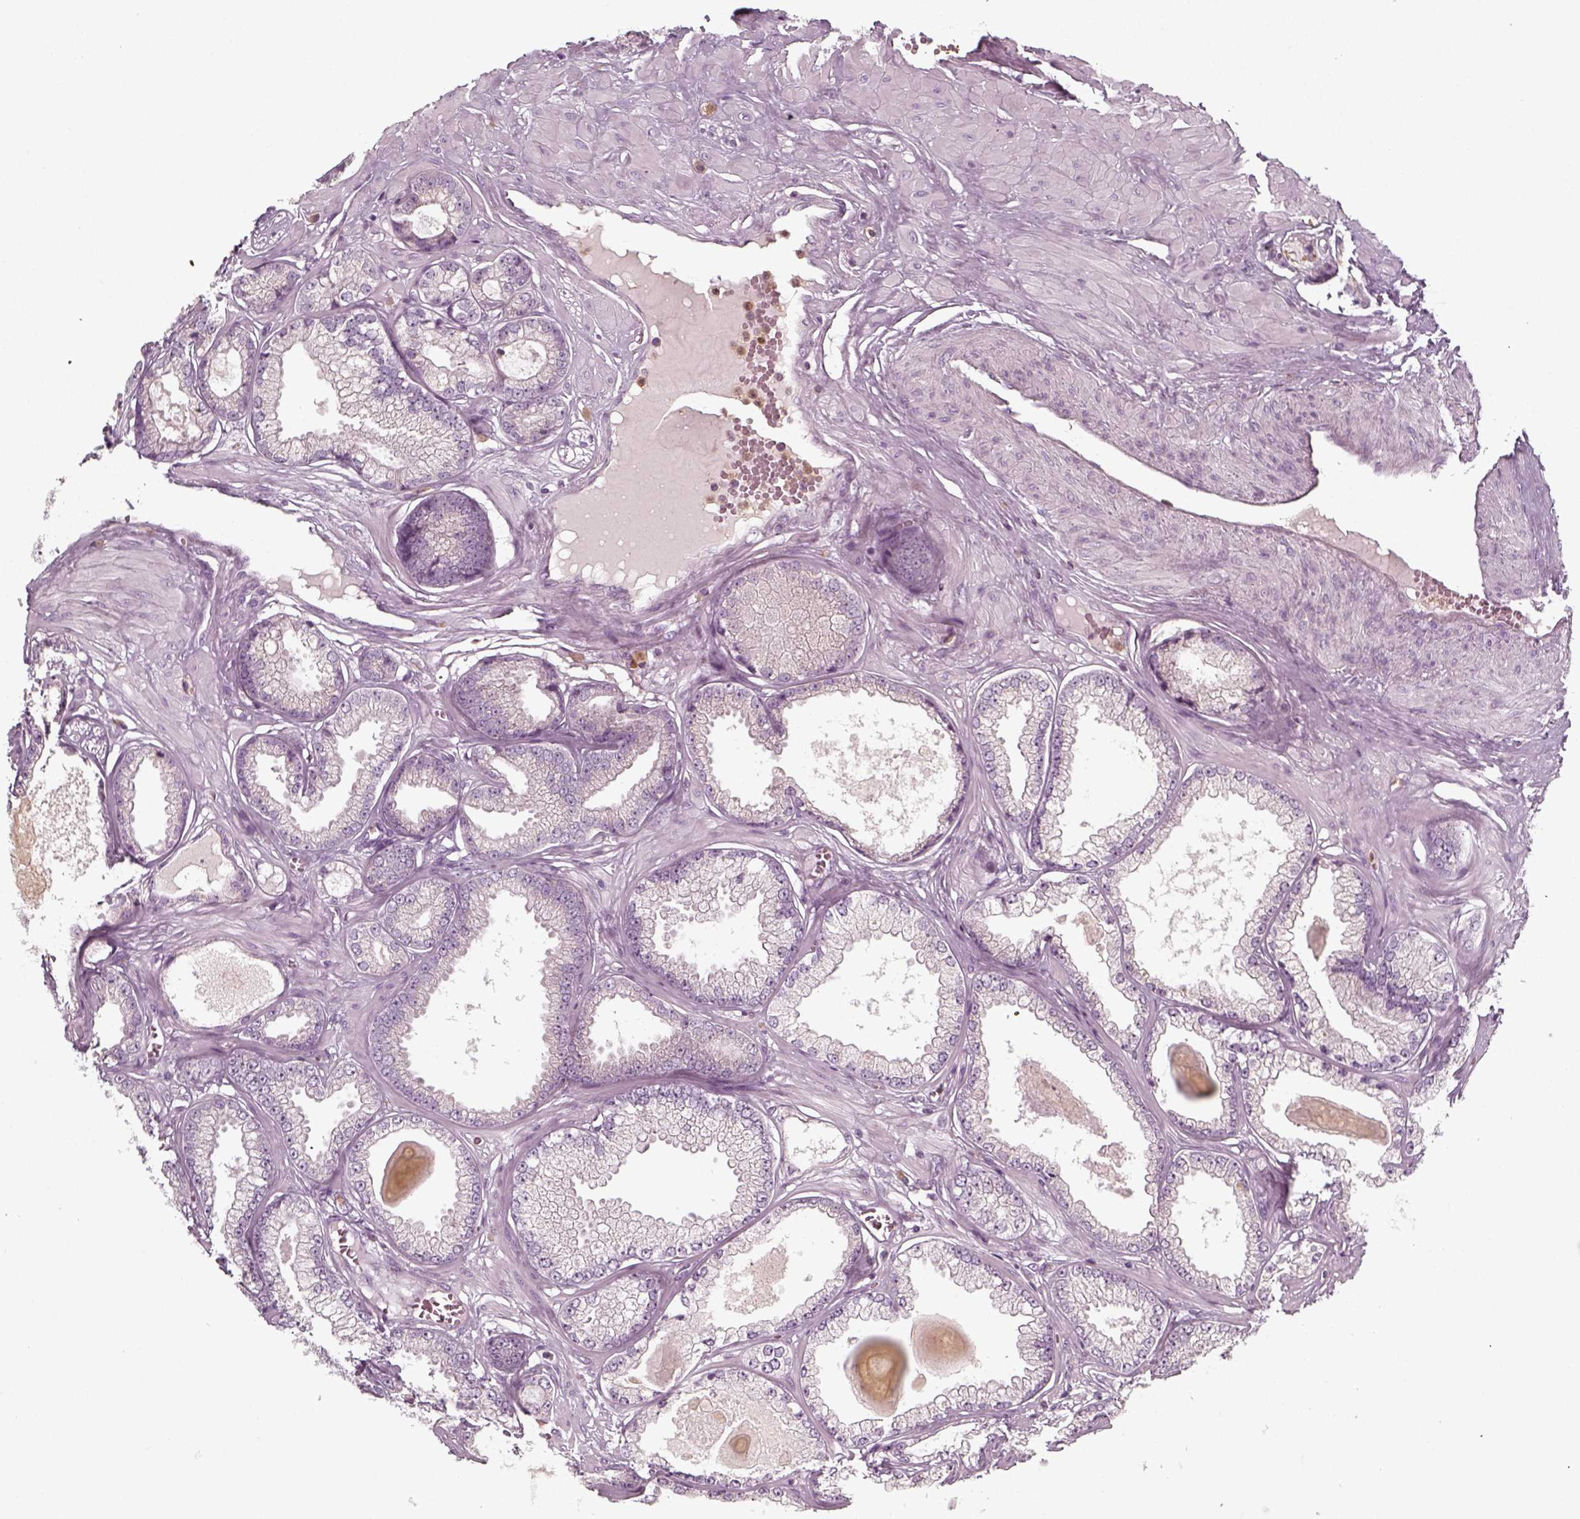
{"staining": {"intensity": "negative", "quantity": "none", "location": "none"}, "tissue": "prostate cancer", "cell_type": "Tumor cells", "image_type": "cancer", "snomed": [{"axis": "morphology", "description": "Adenocarcinoma, Low grade"}, {"axis": "topography", "description": "Prostate"}], "caption": "DAB immunohistochemical staining of human prostate cancer demonstrates no significant positivity in tumor cells.", "gene": "UNC13D", "patient": {"sex": "male", "age": 64}}